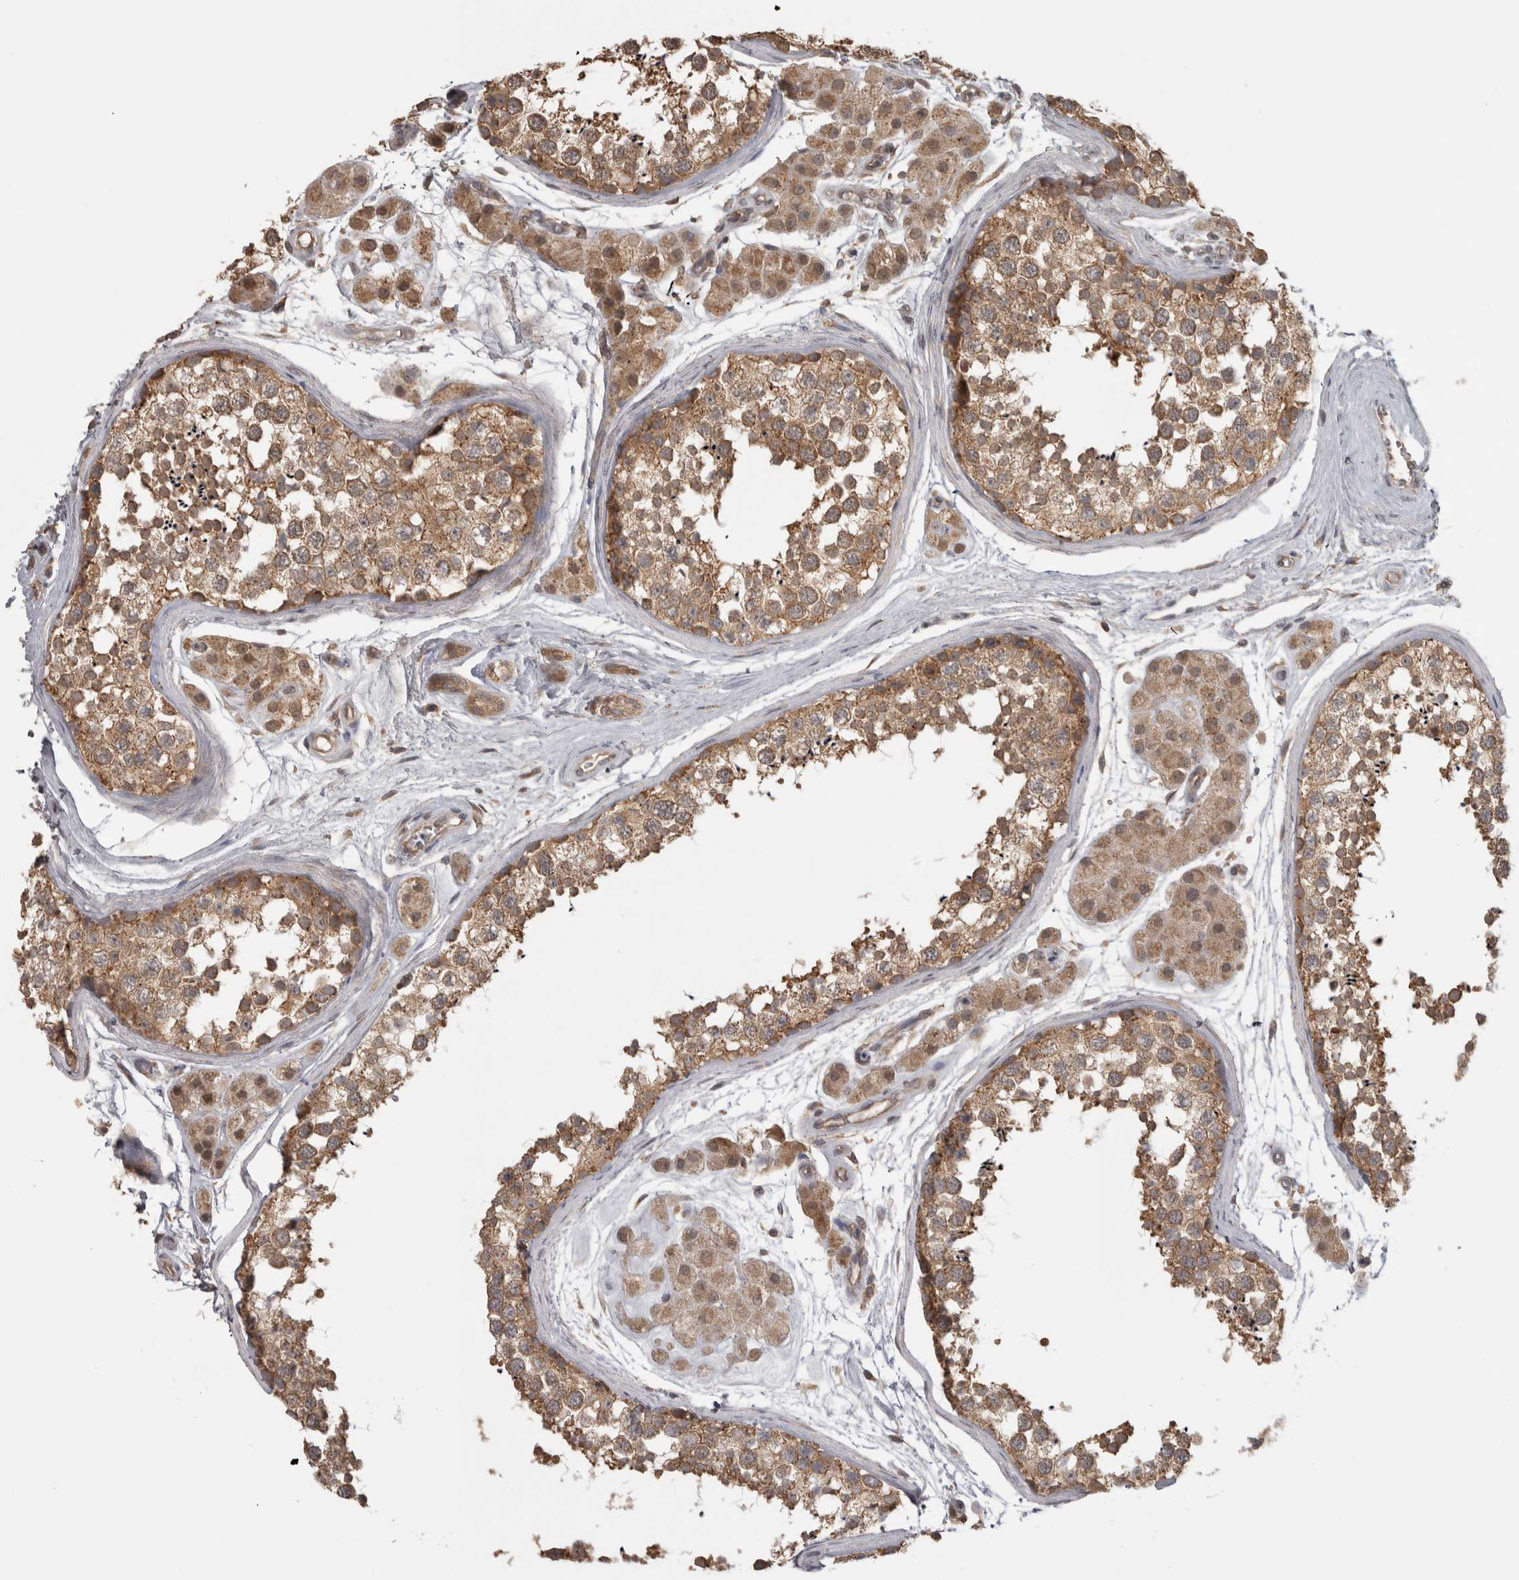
{"staining": {"intensity": "moderate", "quantity": ">75%", "location": "cytoplasmic/membranous"}, "tissue": "testis", "cell_type": "Cells in seminiferous ducts", "image_type": "normal", "snomed": [{"axis": "morphology", "description": "Normal tissue, NOS"}, {"axis": "topography", "description": "Testis"}], "caption": "Protein expression analysis of unremarkable human testis reveals moderate cytoplasmic/membranous positivity in approximately >75% of cells in seminiferous ducts.", "gene": "MICU3", "patient": {"sex": "male", "age": 56}}